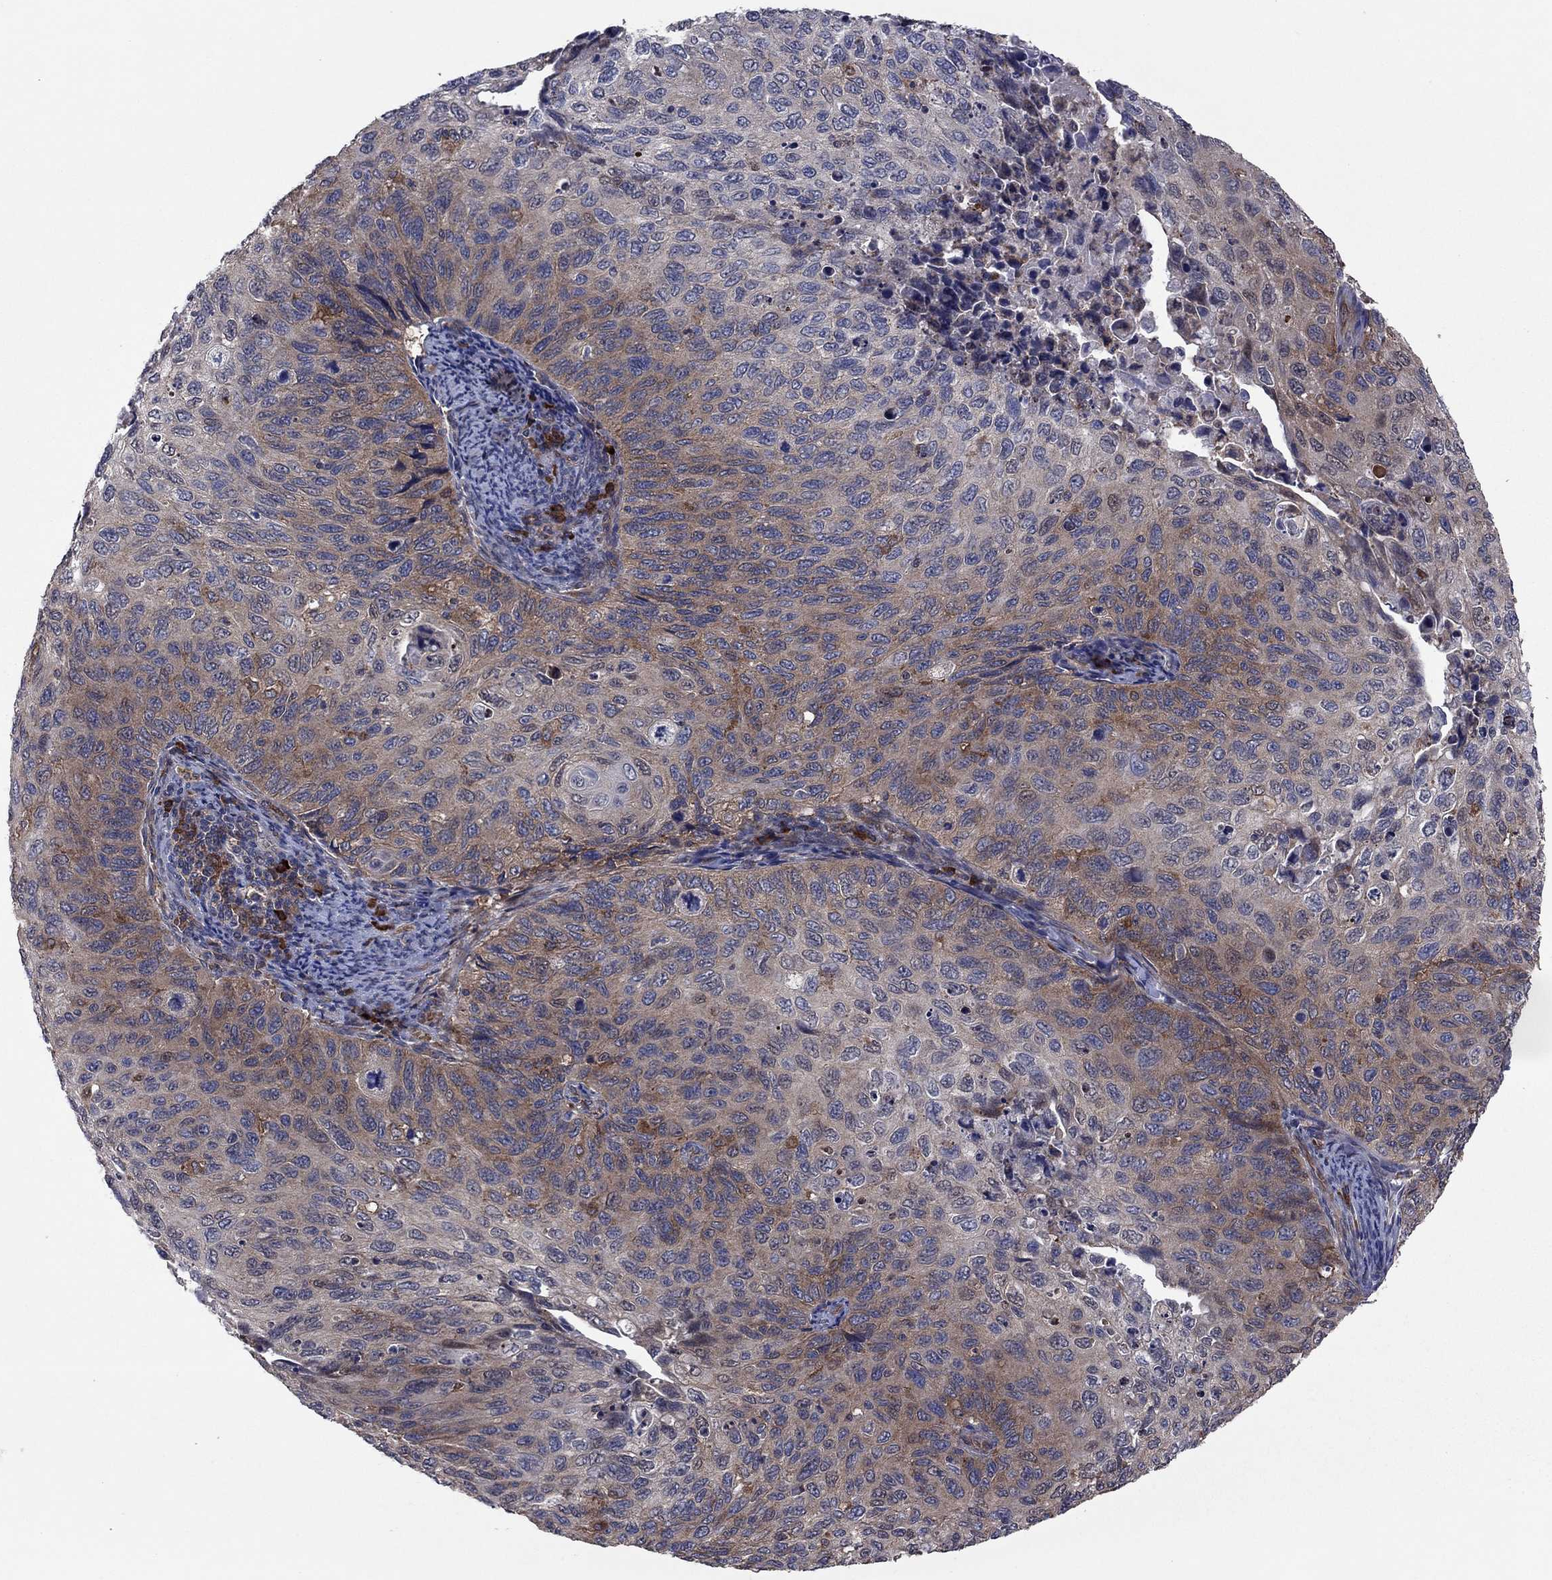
{"staining": {"intensity": "moderate", "quantity": "25%-75%", "location": "cytoplasmic/membranous"}, "tissue": "cervical cancer", "cell_type": "Tumor cells", "image_type": "cancer", "snomed": [{"axis": "morphology", "description": "Squamous cell carcinoma, NOS"}, {"axis": "topography", "description": "Cervix"}], "caption": "Immunohistochemistry (IHC) micrograph of neoplastic tissue: human cervical squamous cell carcinoma stained using immunohistochemistry displays medium levels of moderate protein expression localized specifically in the cytoplasmic/membranous of tumor cells, appearing as a cytoplasmic/membranous brown color.", "gene": "MEA1", "patient": {"sex": "female", "age": 70}}